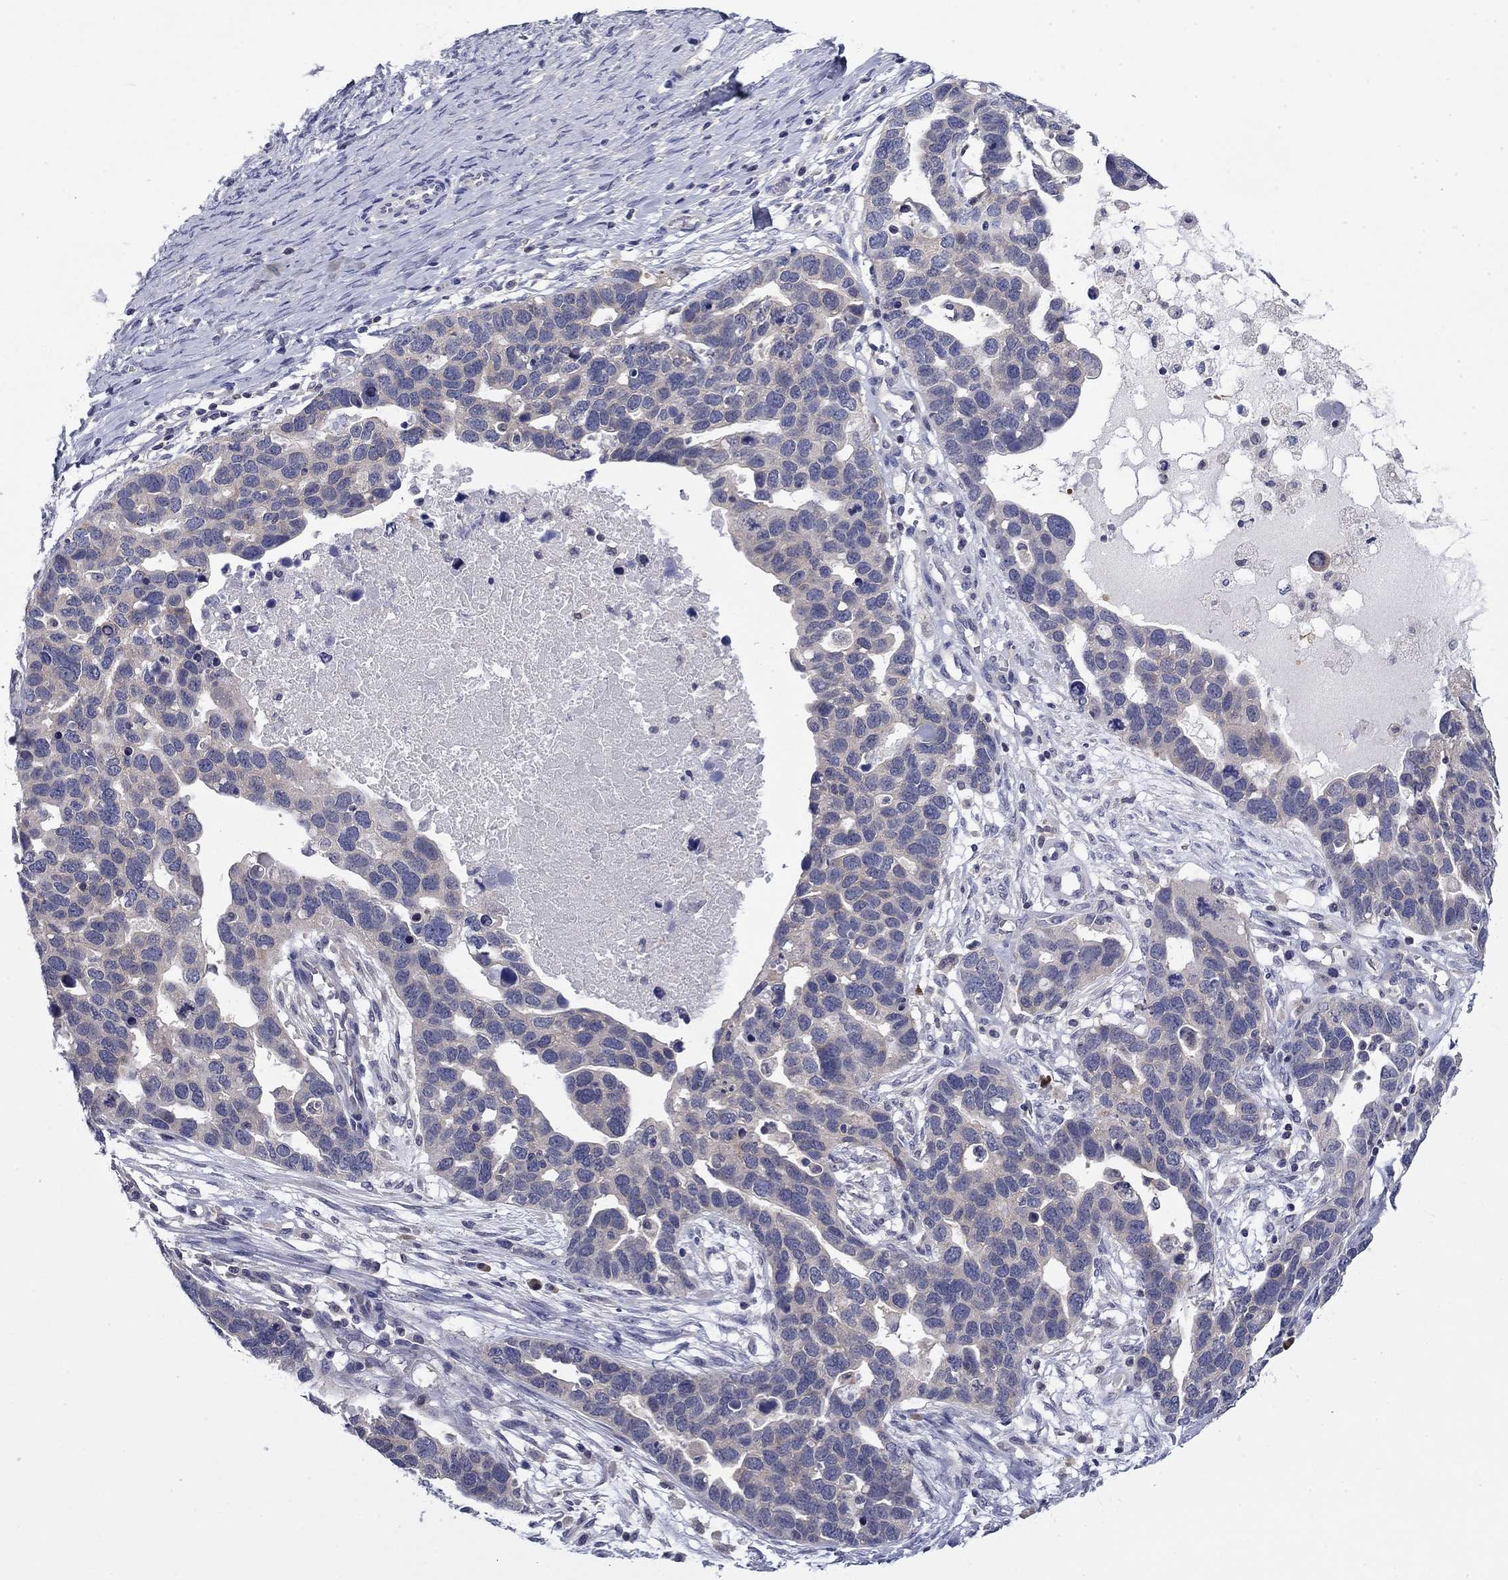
{"staining": {"intensity": "negative", "quantity": "none", "location": "none"}, "tissue": "ovarian cancer", "cell_type": "Tumor cells", "image_type": "cancer", "snomed": [{"axis": "morphology", "description": "Cystadenocarcinoma, serous, NOS"}, {"axis": "topography", "description": "Ovary"}], "caption": "The image shows no significant staining in tumor cells of serous cystadenocarcinoma (ovarian).", "gene": "POU2F2", "patient": {"sex": "female", "age": 54}}